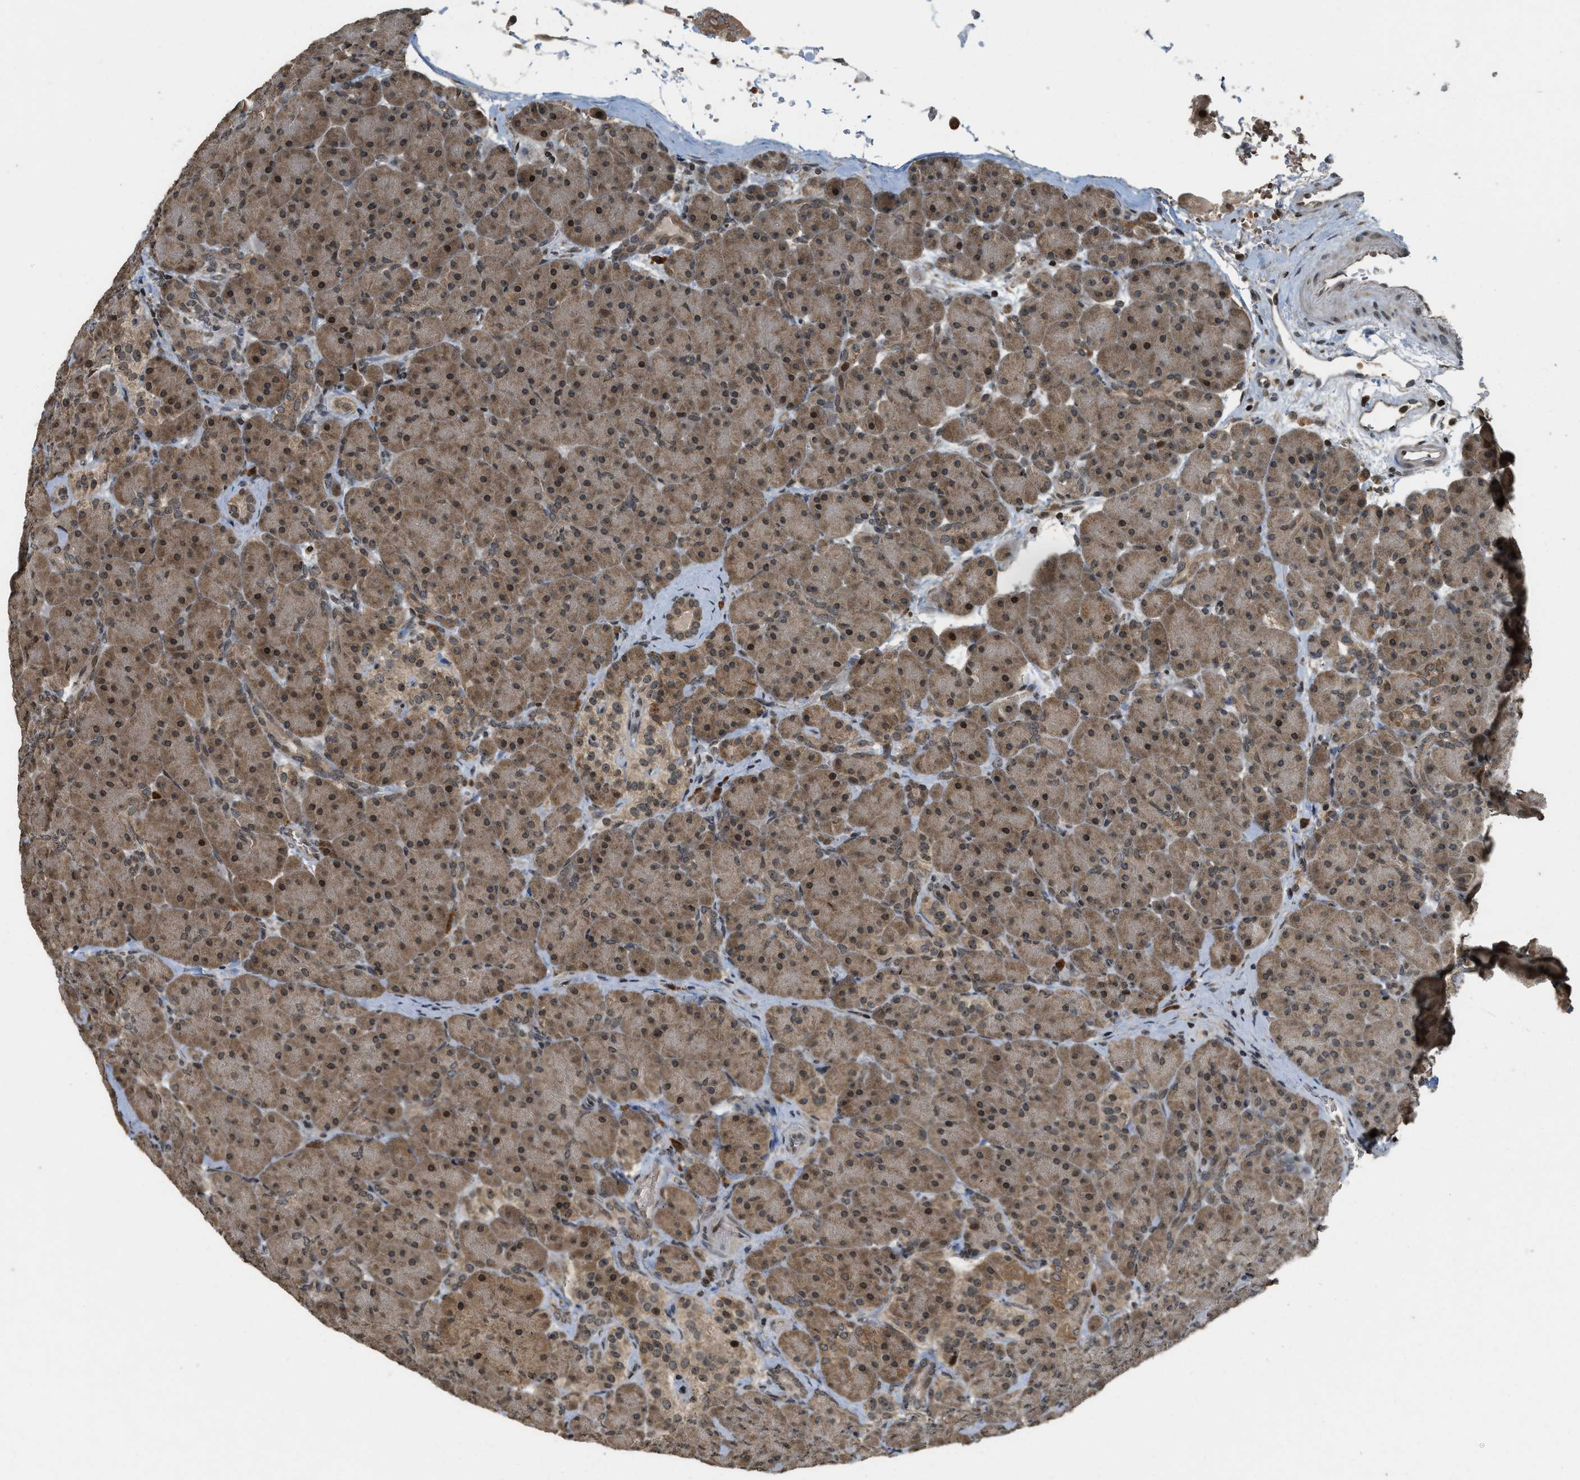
{"staining": {"intensity": "moderate", "quantity": ">75%", "location": "cytoplasmic/membranous,nuclear"}, "tissue": "pancreas", "cell_type": "Exocrine glandular cells", "image_type": "normal", "snomed": [{"axis": "morphology", "description": "Normal tissue, NOS"}, {"axis": "topography", "description": "Pancreas"}], "caption": "Protein staining shows moderate cytoplasmic/membranous,nuclear positivity in about >75% of exocrine glandular cells in benign pancreas.", "gene": "SIAH1", "patient": {"sex": "male", "age": 66}}